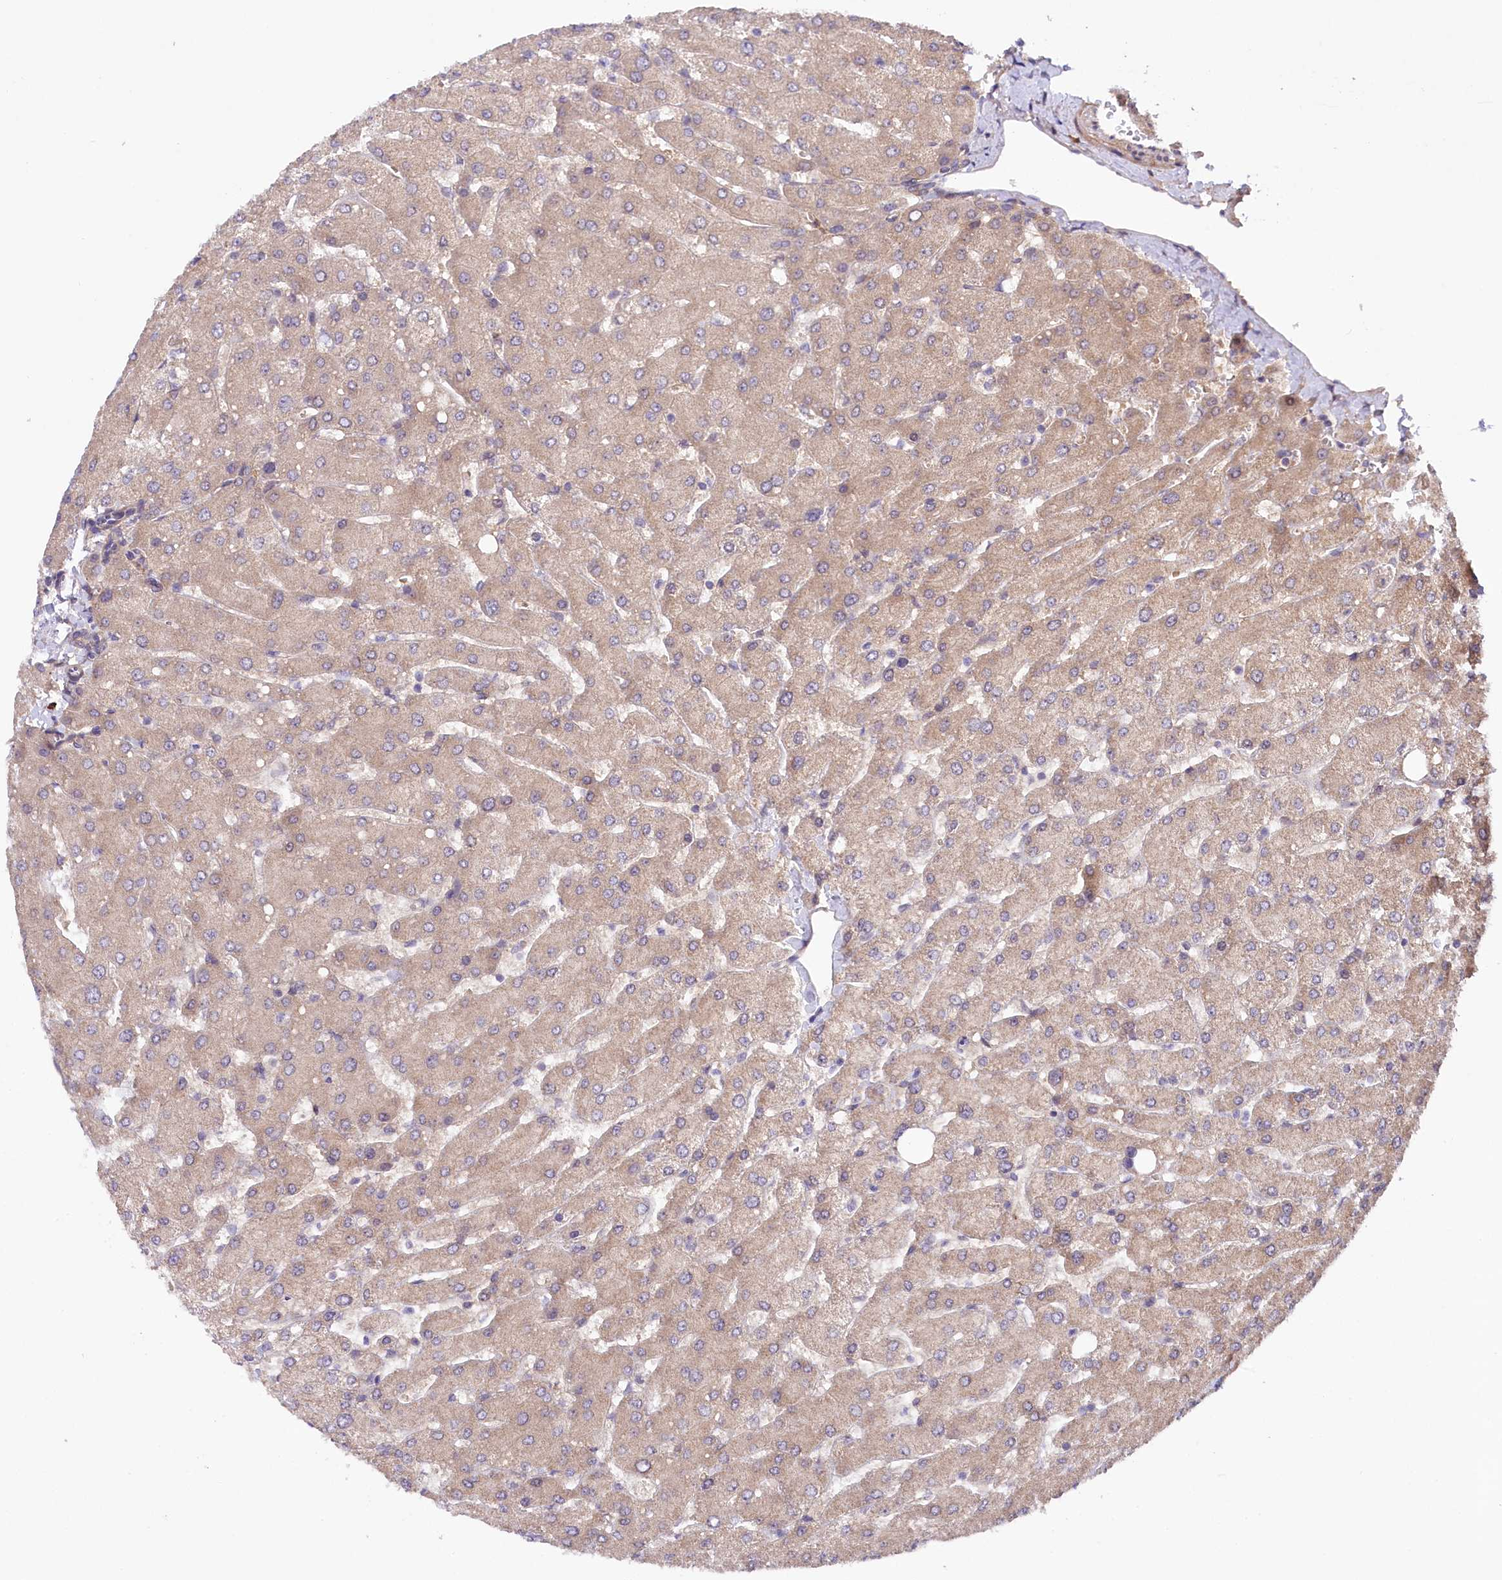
{"staining": {"intensity": "weak", "quantity": "<25%", "location": "cytoplasmic/membranous"}, "tissue": "liver", "cell_type": "Cholangiocytes", "image_type": "normal", "snomed": [{"axis": "morphology", "description": "Normal tissue, NOS"}, {"axis": "topography", "description": "Liver"}], "caption": "DAB immunohistochemical staining of normal liver reveals no significant expression in cholangiocytes. (Brightfield microscopy of DAB immunohistochemistry (IHC) at high magnification).", "gene": "PHLDB1", "patient": {"sex": "male", "age": 55}}